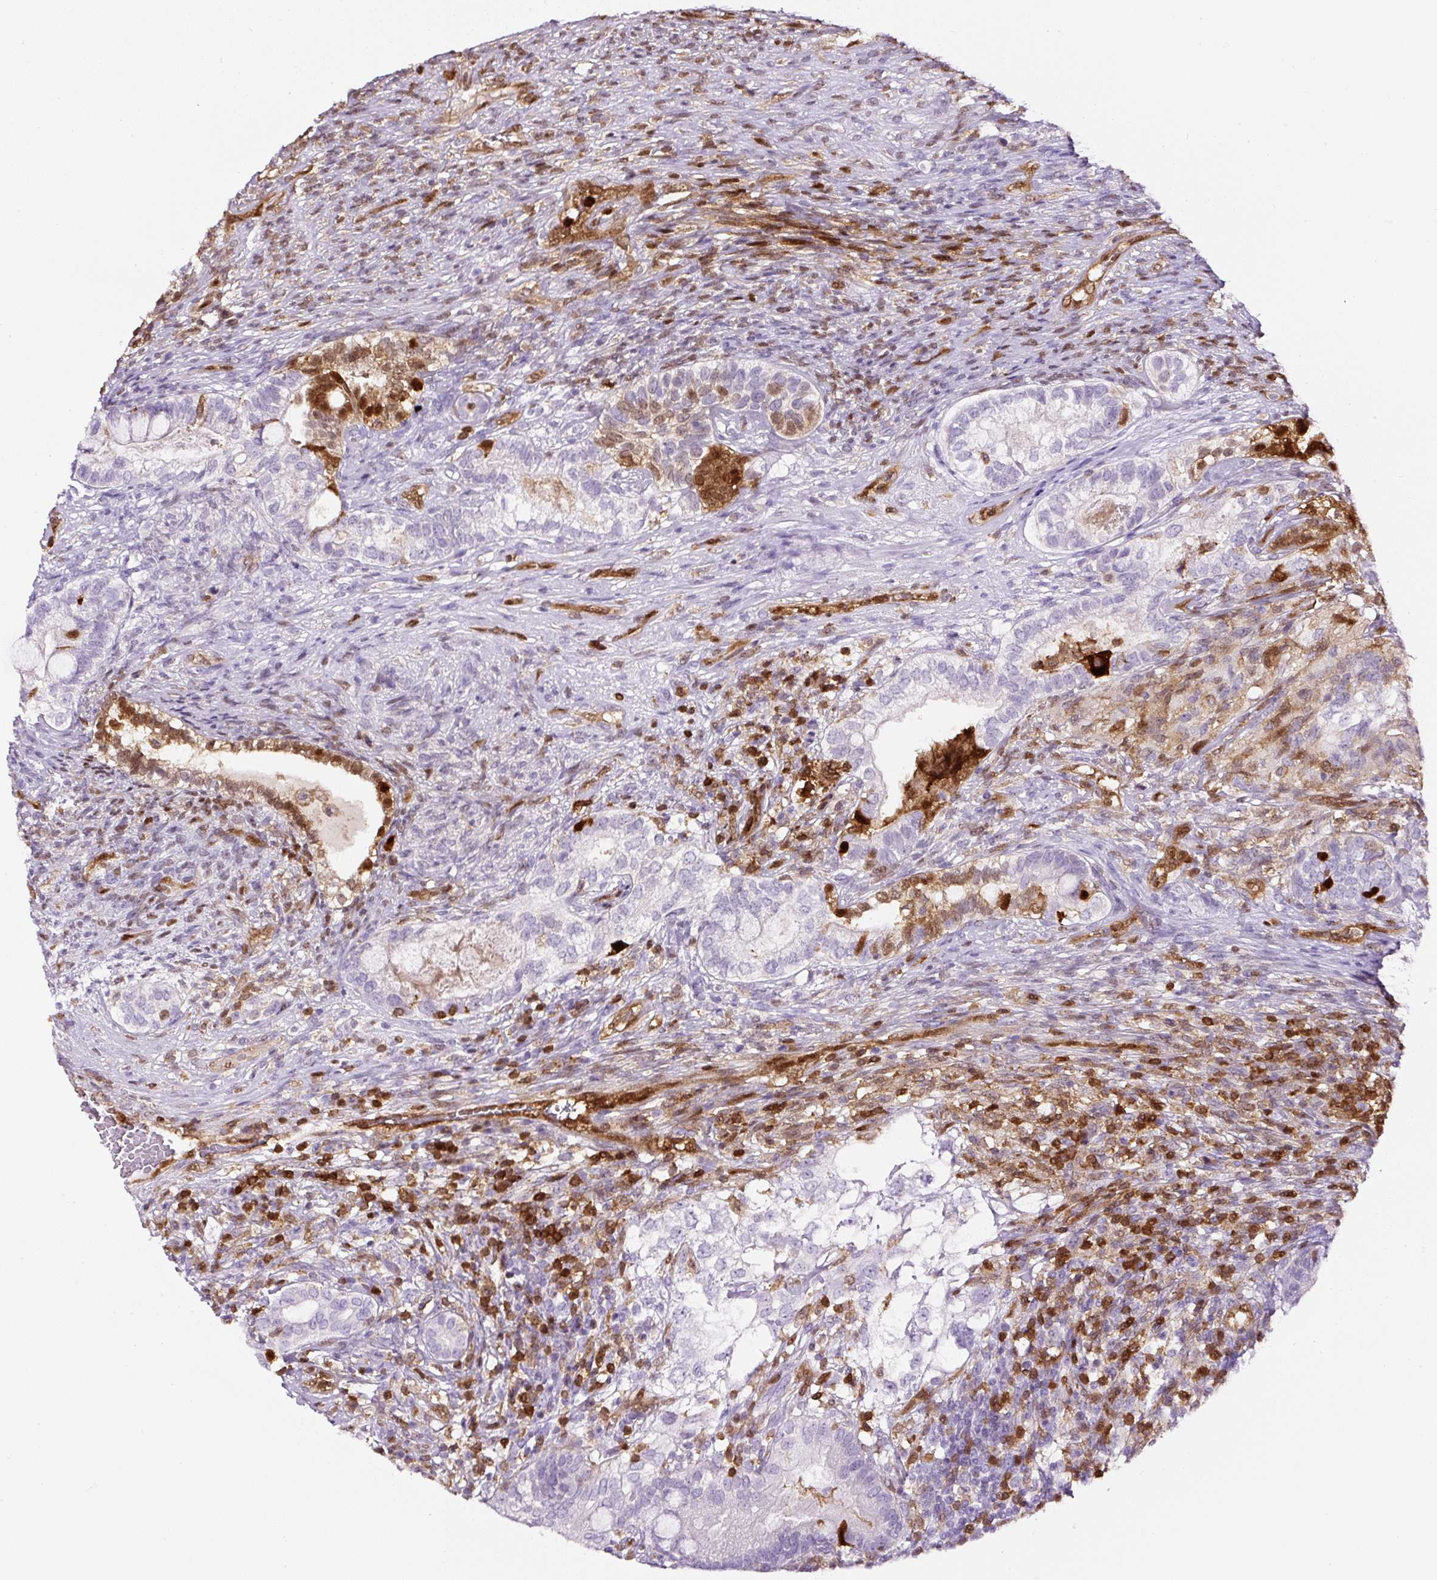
{"staining": {"intensity": "moderate", "quantity": "<25%", "location": "cytoplasmic/membranous,nuclear"}, "tissue": "testis cancer", "cell_type": "Tumor cells", "image_type": "cancer", "snomed": [{"axis": "morphology", "description": "Seminoma, NOS"}, {"axis": "morphology", "description": "Carcinoma, Embryonal, NOS"}, {"axis": "topography", "description": "Testis"}], "caption": "Immunohistochemical staining of testis seminoma displays low levels of moderate cytoplasmic/membranous and nuclear expression in about <25% of tumor cells.", "gene": "ANXA1", "patient": {"sex": "male", "age": 41}}